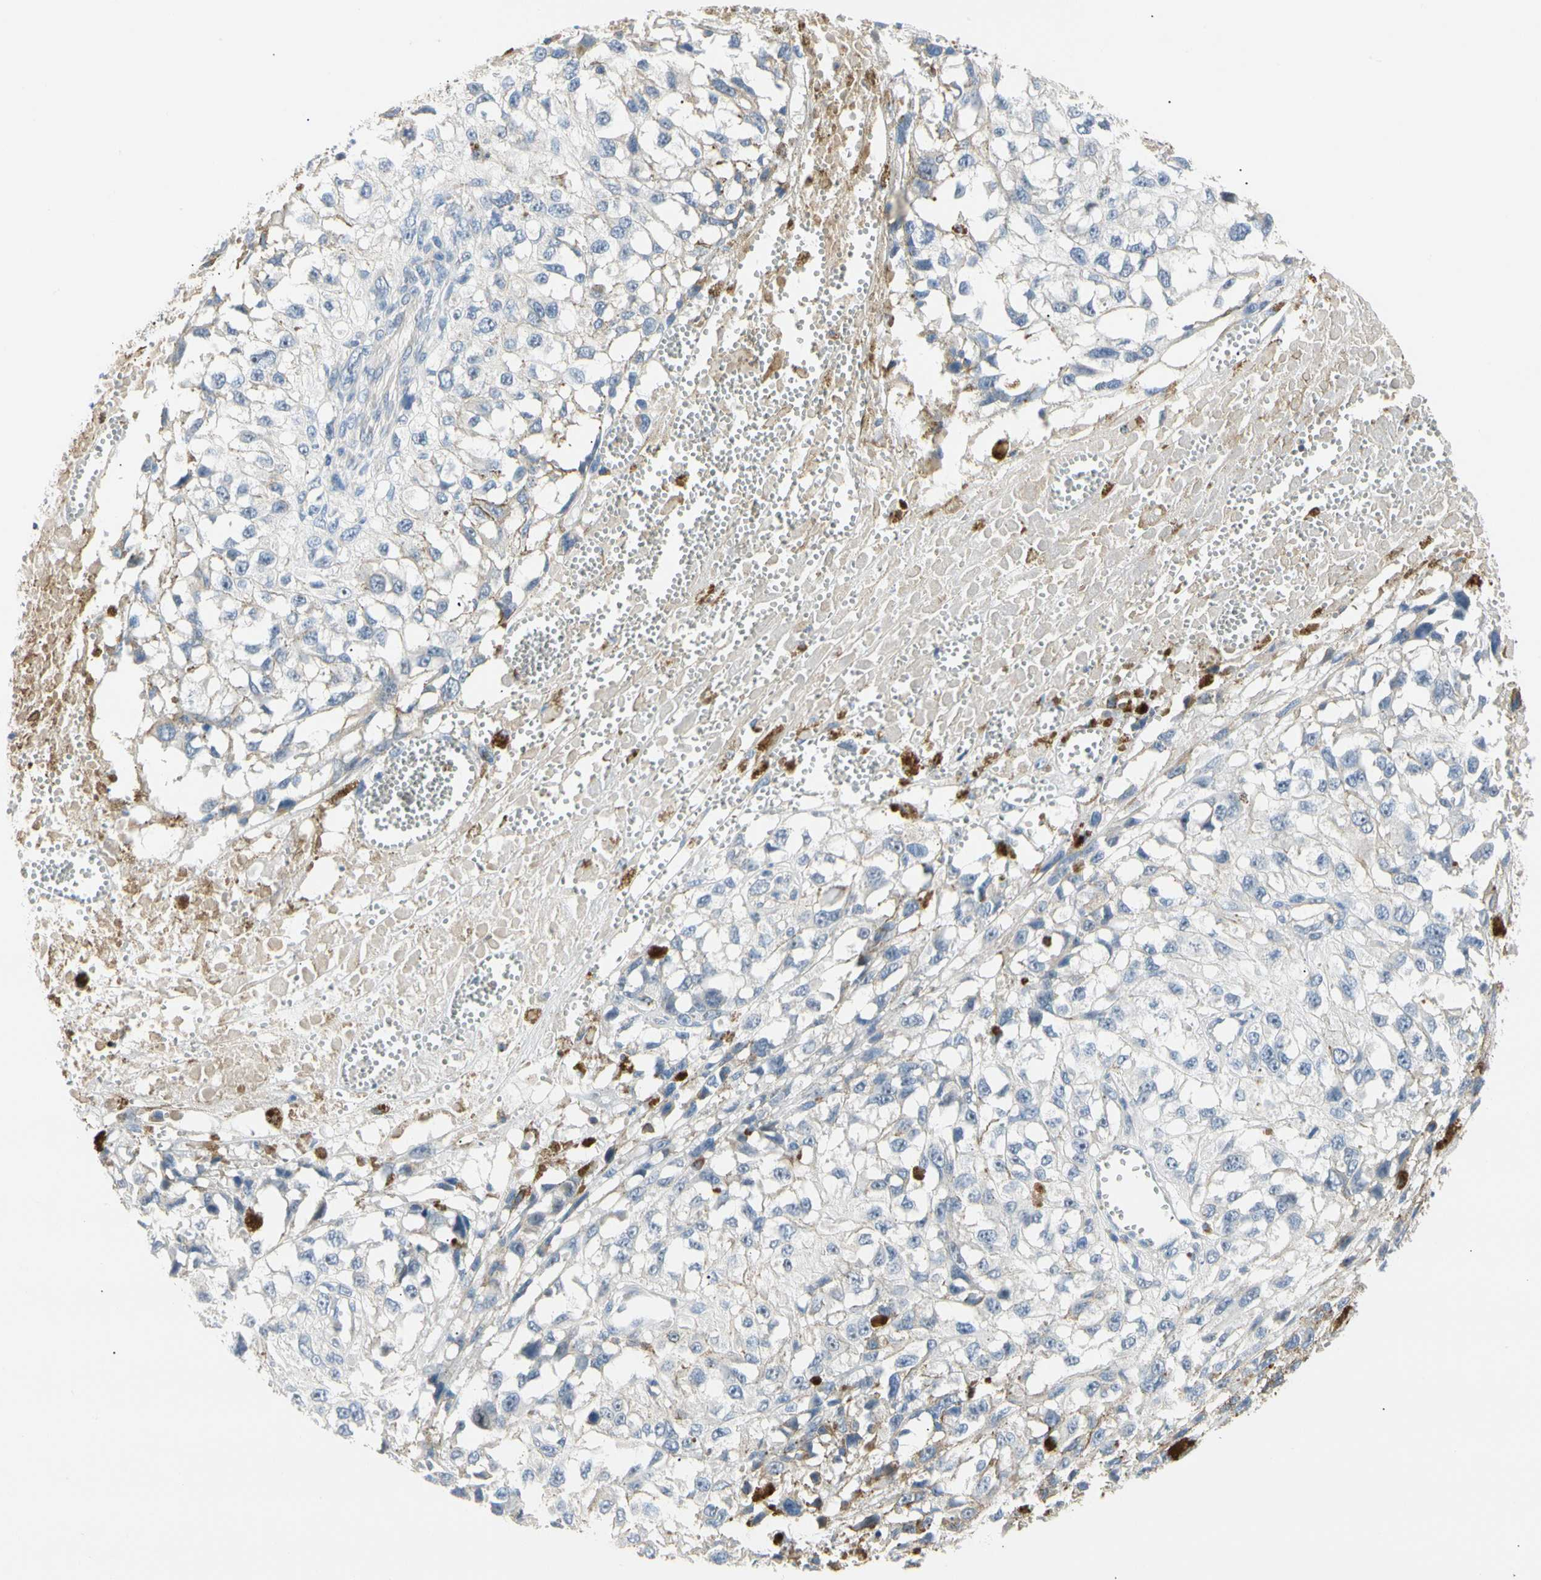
{"staining": {"intensity": "negative", "quantity": "none", "location": "none"}, "tissue": "melanoma", "cell_type": "Tumor cells", "image_type": "cancer", "snomed": [{"axis": "morphology", "description": "Malignant melanoma, Metastatic site"}, {"axis": "topography", "description": "Lymph node"}], "caption": "Human melanoma stained for a protein using immunohistochemistry (IHC) demonstrates no staining in tumor cells.", "gene": "TNFRSF18", "patient": {"sex": "male", "age": 59}}